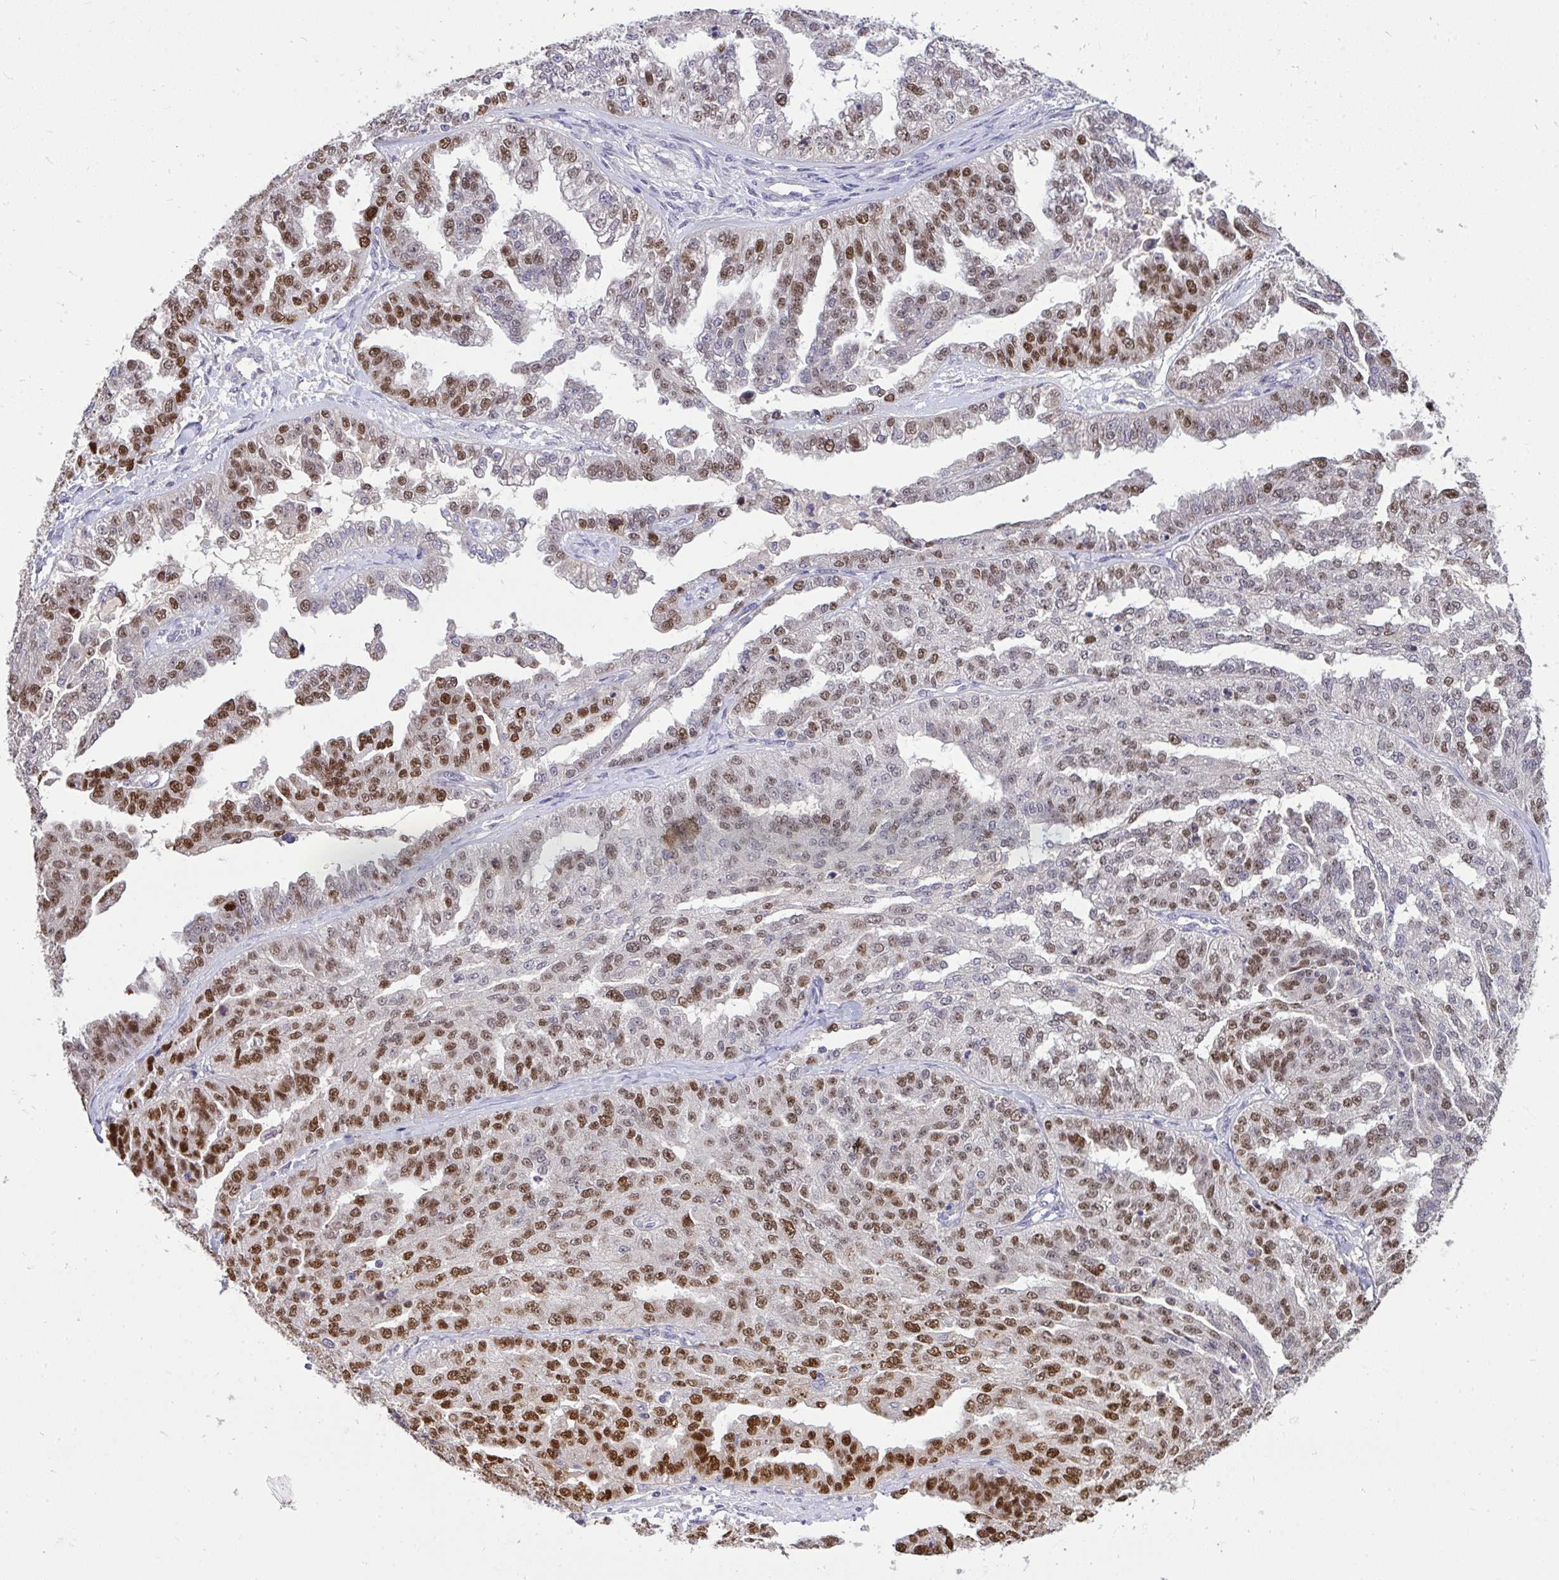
{"staining": {"intensity": "moderate", "quantity": "25%-75%", "location": "nuclear"}, "tissue": "ovarian cancer", "cell_type": "Tumor cells", "image_type": "cancer", "snomed": [{"axis": "morphology", "description": "Cystadenocarcinoma, serous, NOS"}, {"axis": "topography", "description": "Ovary"}], "caption": "IHC histopathology image of human ovarian cancer stained for a protein (brown), which reveals medium levels of moderate nuclear expression in about 25%-75% of tumor cells.", "gene": "C19orf54", "patient": {"sex": "female", "age": 58}}